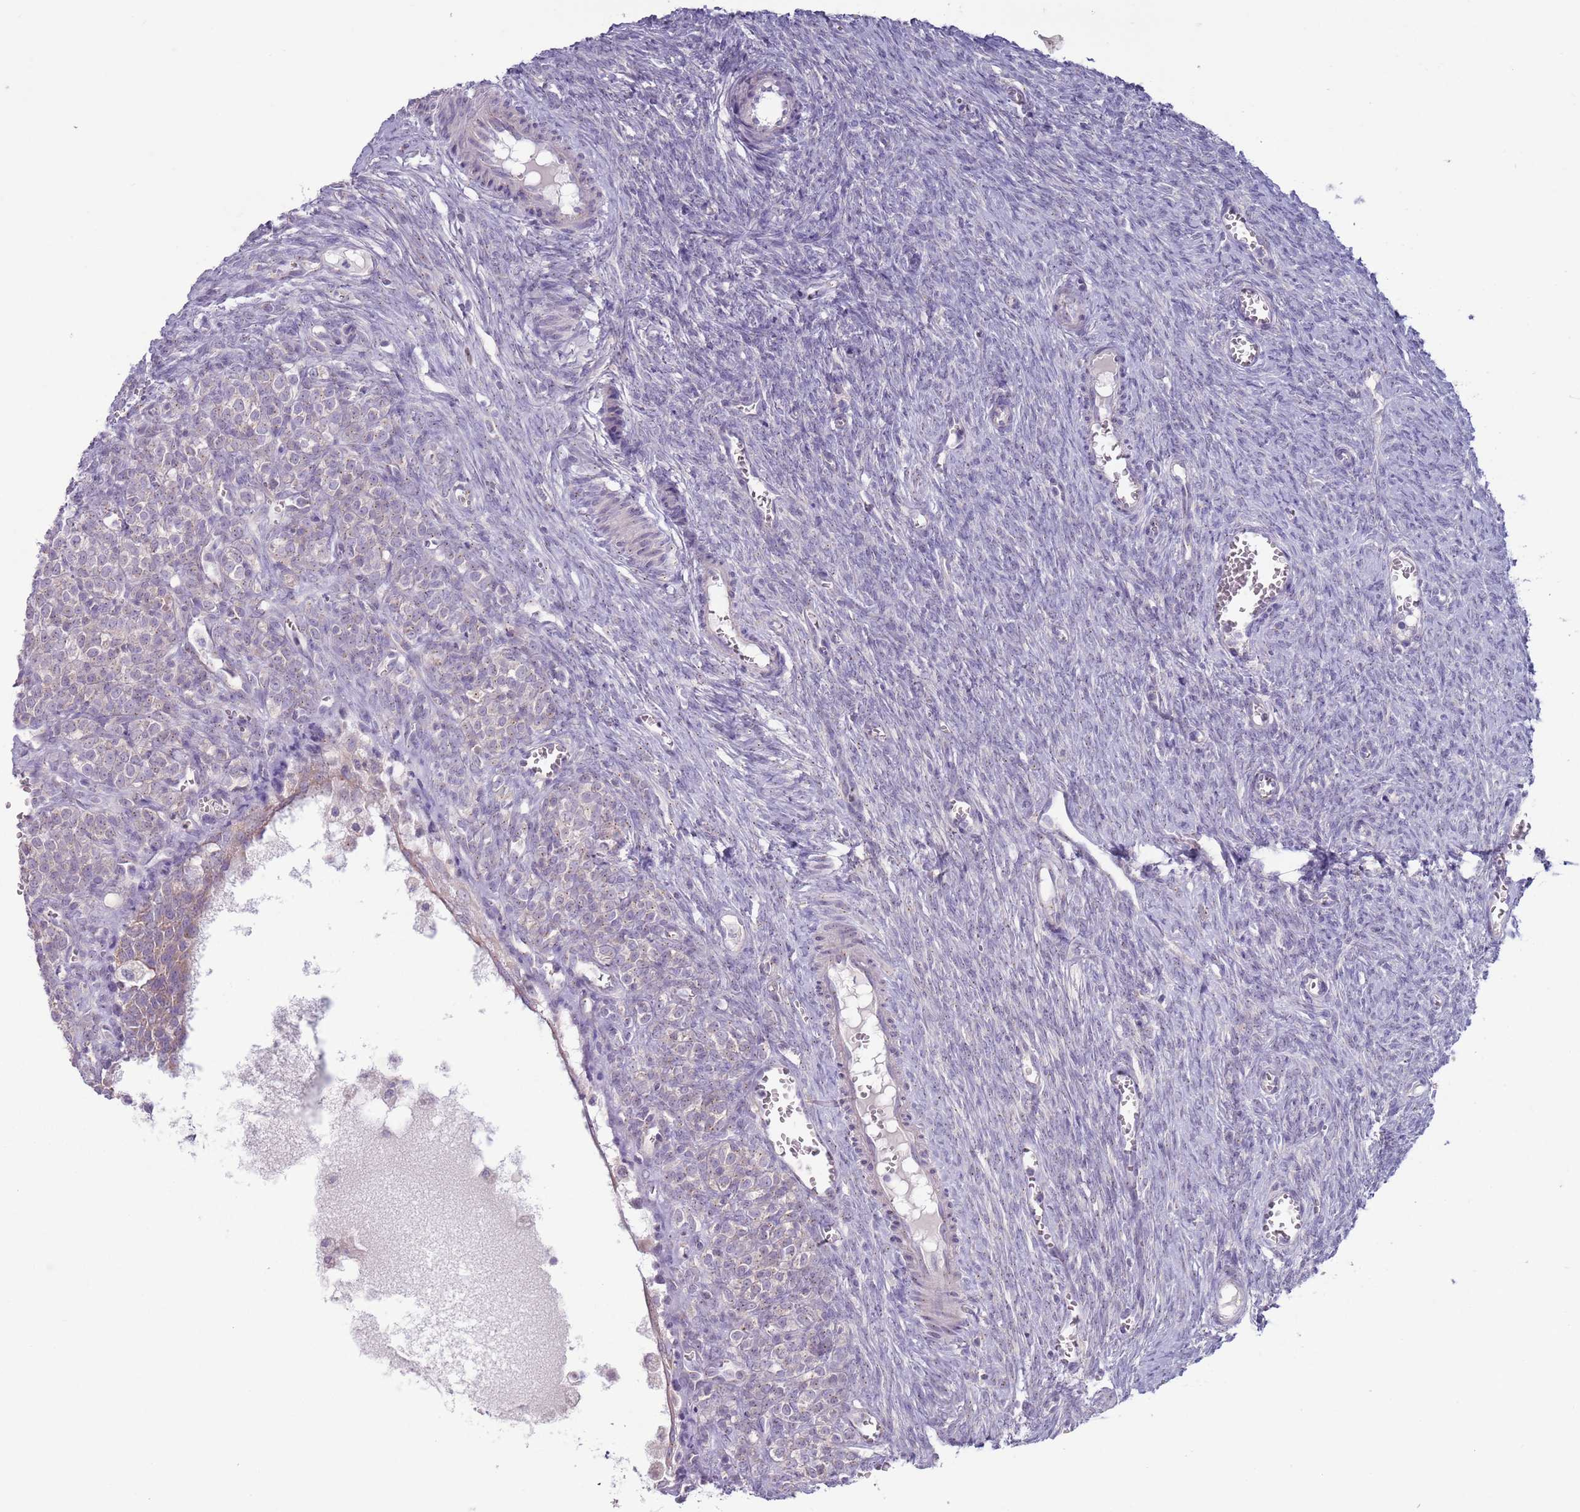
{"staining": {"intensity": "negative", "quantity": "none", "location": "none"}, "tissue": "ovary", "cell_type": "Ovarian stroma cells", "image_type": "normal", "snomed": [{"axis": "morphology", "description": "Normal tissue, NOS"}, {"axis": "topography", "description": "Ovary"}], "caption": "A high-resolution histopathology image shows immunohistochemistry (IHC) staining of unremarkable ovary, which exhibits no significant staining in ovarian stroma cells.", "gene": "LTB", "patient": {"sex": "female", "age": 44}}